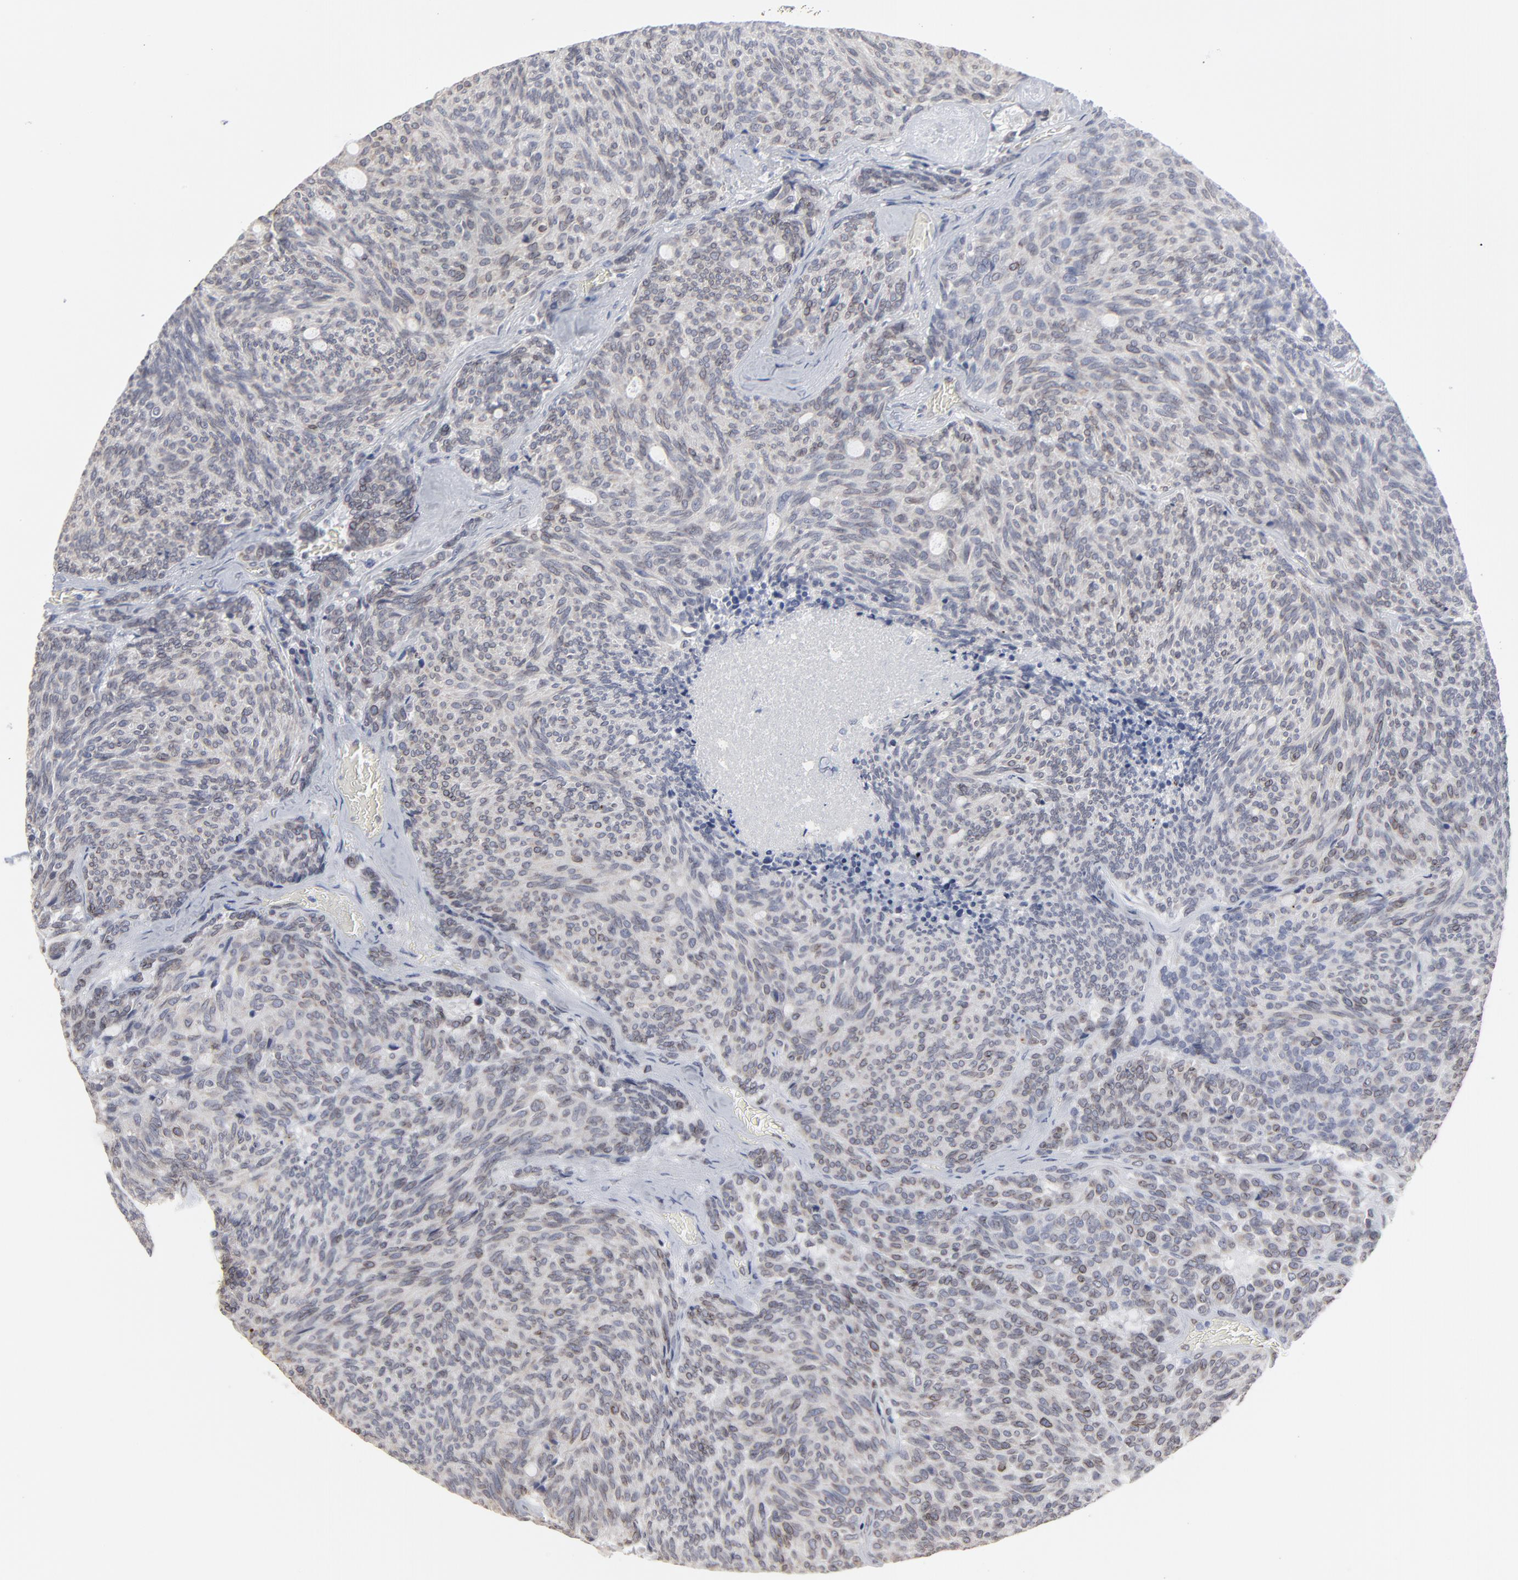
{"staining": {"intensity": "weak", "quantity": "25%-75%", "location": "cytoplasmic/membranous,nuclear"}, "tissue": "carcinoid", "cell_type": "Tumor cells", "image_type": "cancer", "snomed": [{"axis": "morphology", "description": "Carcinoid, malignant, NOS"}, {"axis": "topography", "description": "Pancreas"}], "caption": "IHC of carcinoid reveals low levels of weak cytoplasmic/membranous and nuclear expression in approximately 25%-75% of tumor cells.", "gene": "SYNE2", "patient": {"sex": "female", "age": 54}}